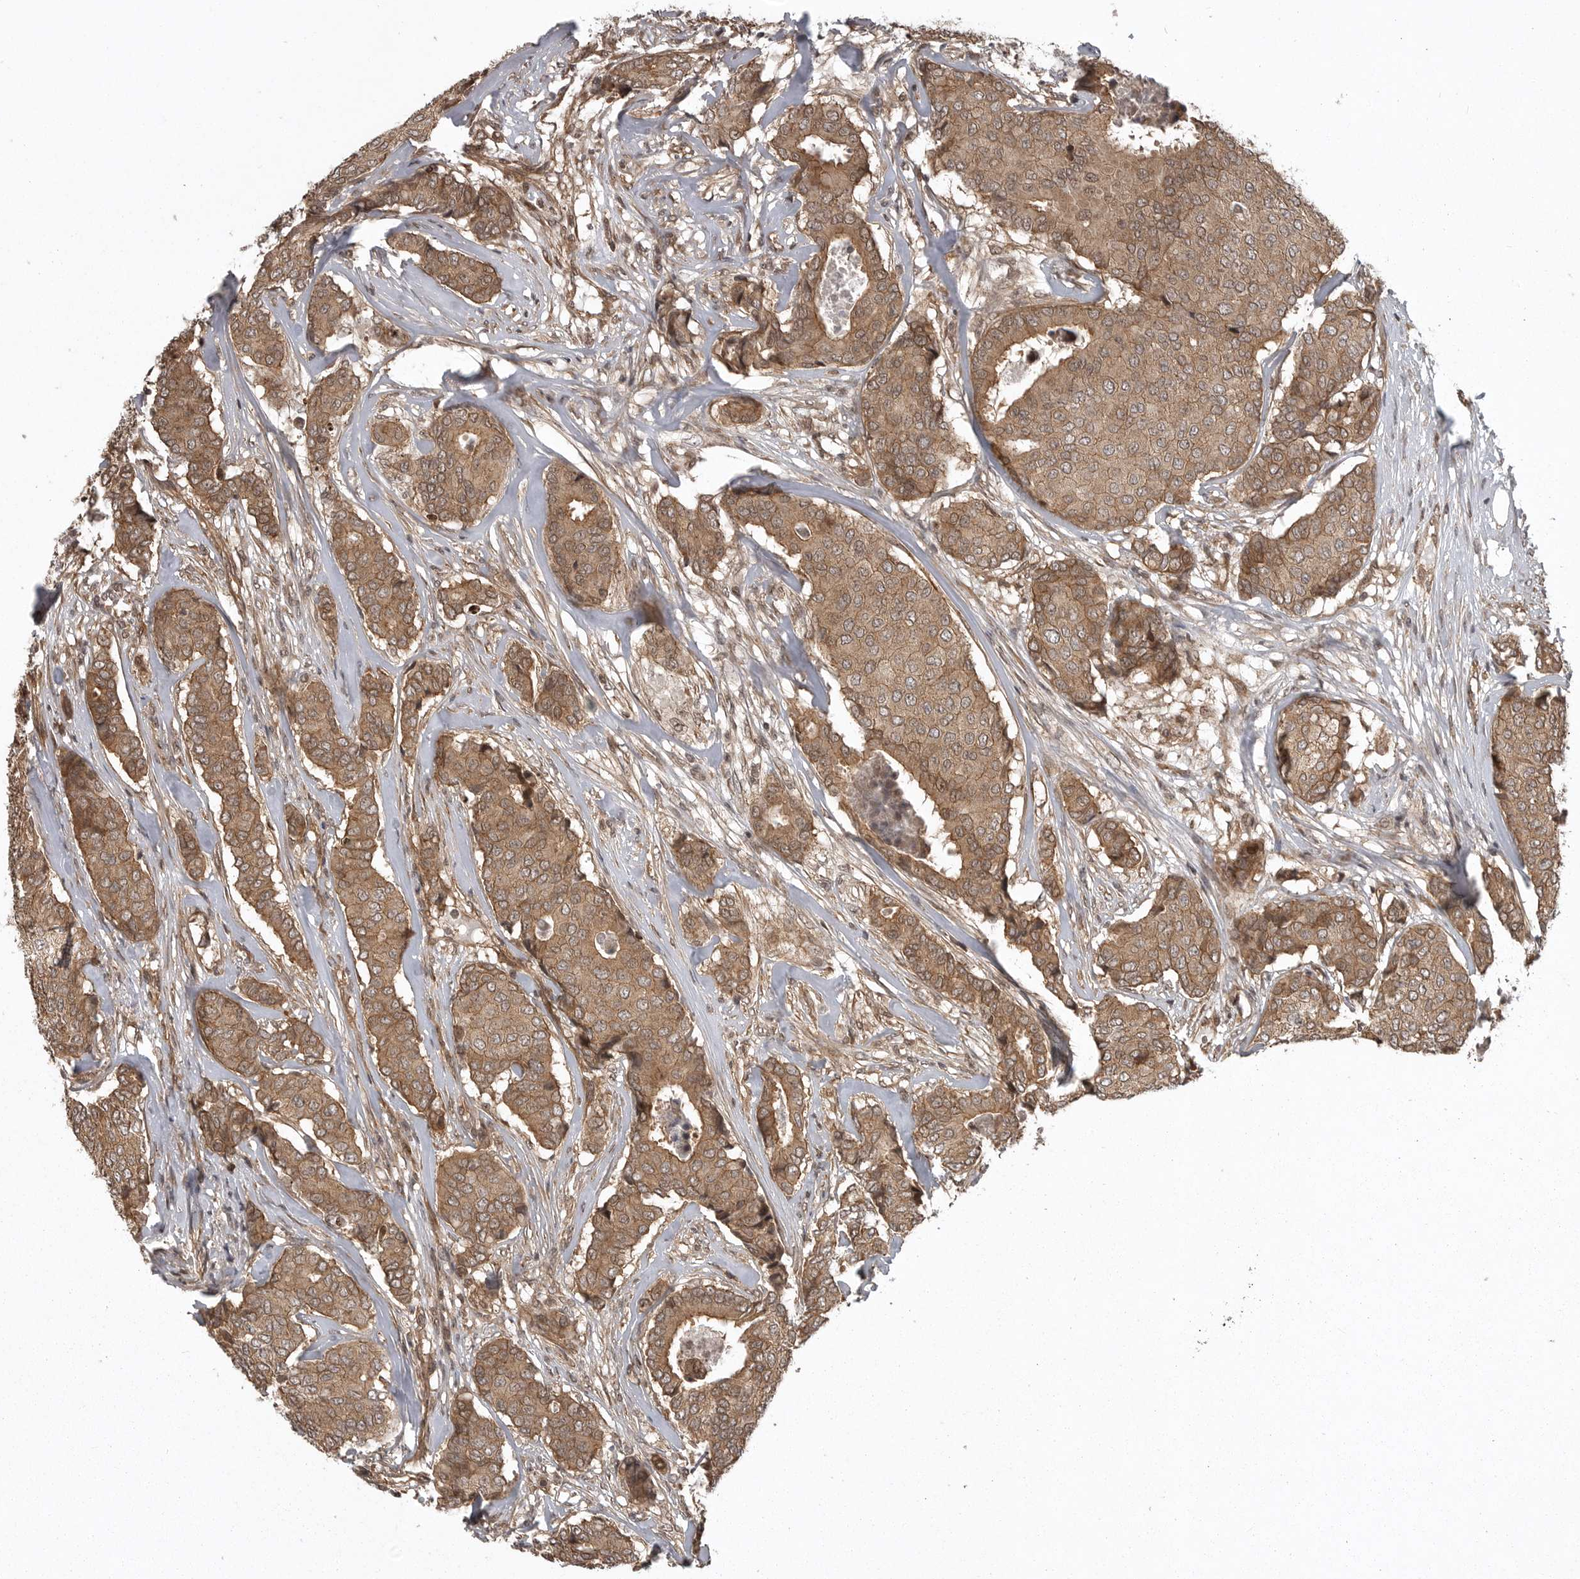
{"staining": {"intensity": "moderate", "quantity": ">75%", "location": "cytoplasmic/membranous"}, "tissue": "breast cancer", "cell_type": "Tumor cells", "image_type": "cancer", "snomed": [{"axis": "morphology", "description": "Duct carcinoma"}, {"axis": "topography", "description": "Breast"}], "caption": "High-power microscopy captured an IHC photomicrograph of invasive ductal carcinoma (breast), revealing moderate cytoplasmic/membranous staining in about >75% of tumor cells.", "gene": "DNAJC8", "patient": {"sex": "female", "age": 75}}